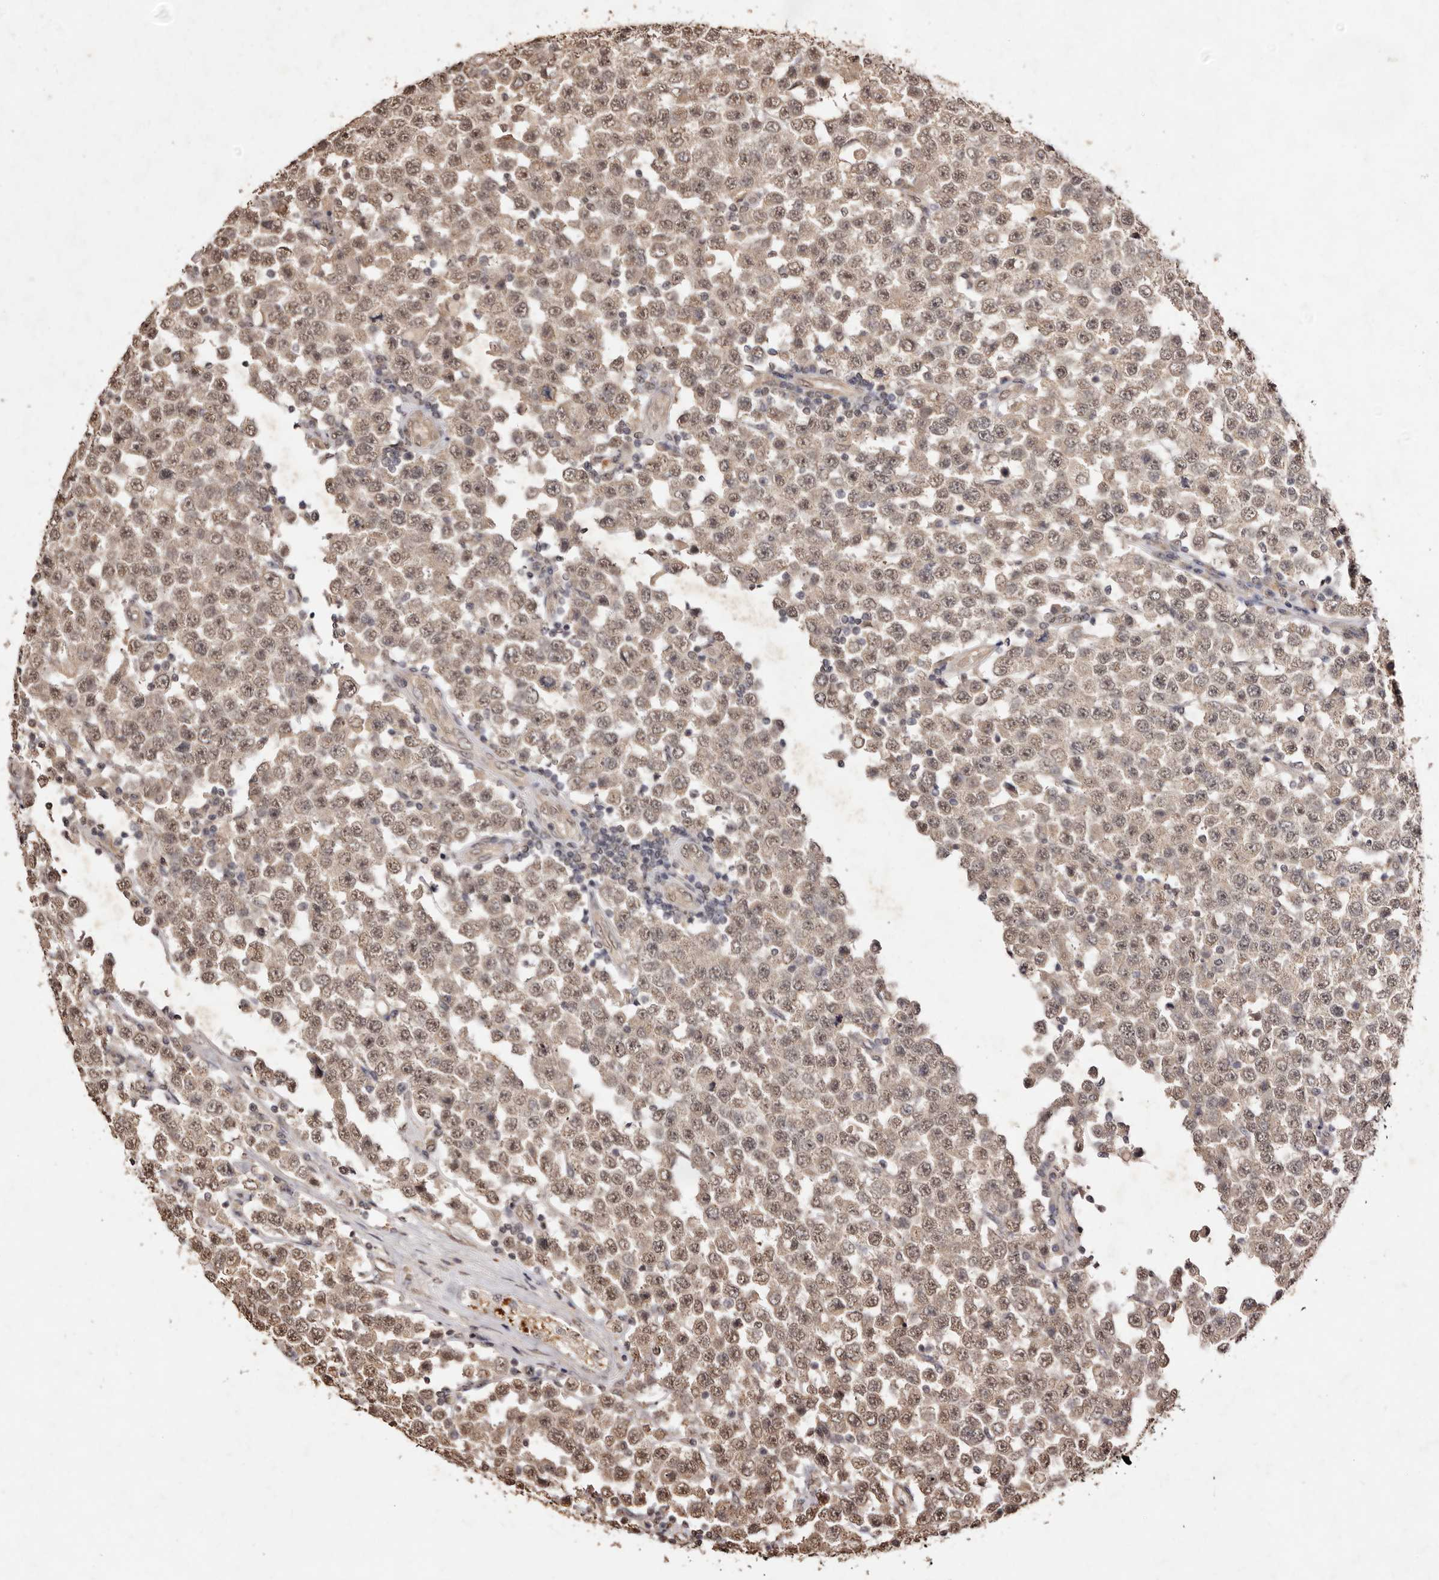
{"staining": {"intensity": "moderate", "quantity": ">75%", "location": "cytoplasmic/membranous,nuclear"}, "tissue": "testis cancer", "cell_type": "Tumor cells", "image_type": "cancer", "snomed": [{"axis": "morphology", "description": "Seminoma, NOS"}, {"axis": "topography", "description": "Testis"}], "caption": "Moderate cytoplasmic/membranous and nuclear expression for a protein is identified in about >75% of tumor cells of testis cancer (seminoma) using immunohistochemistry (IHC).", "gene": "NOTCH1", "patient": {"sex": "male", "age": 28}}